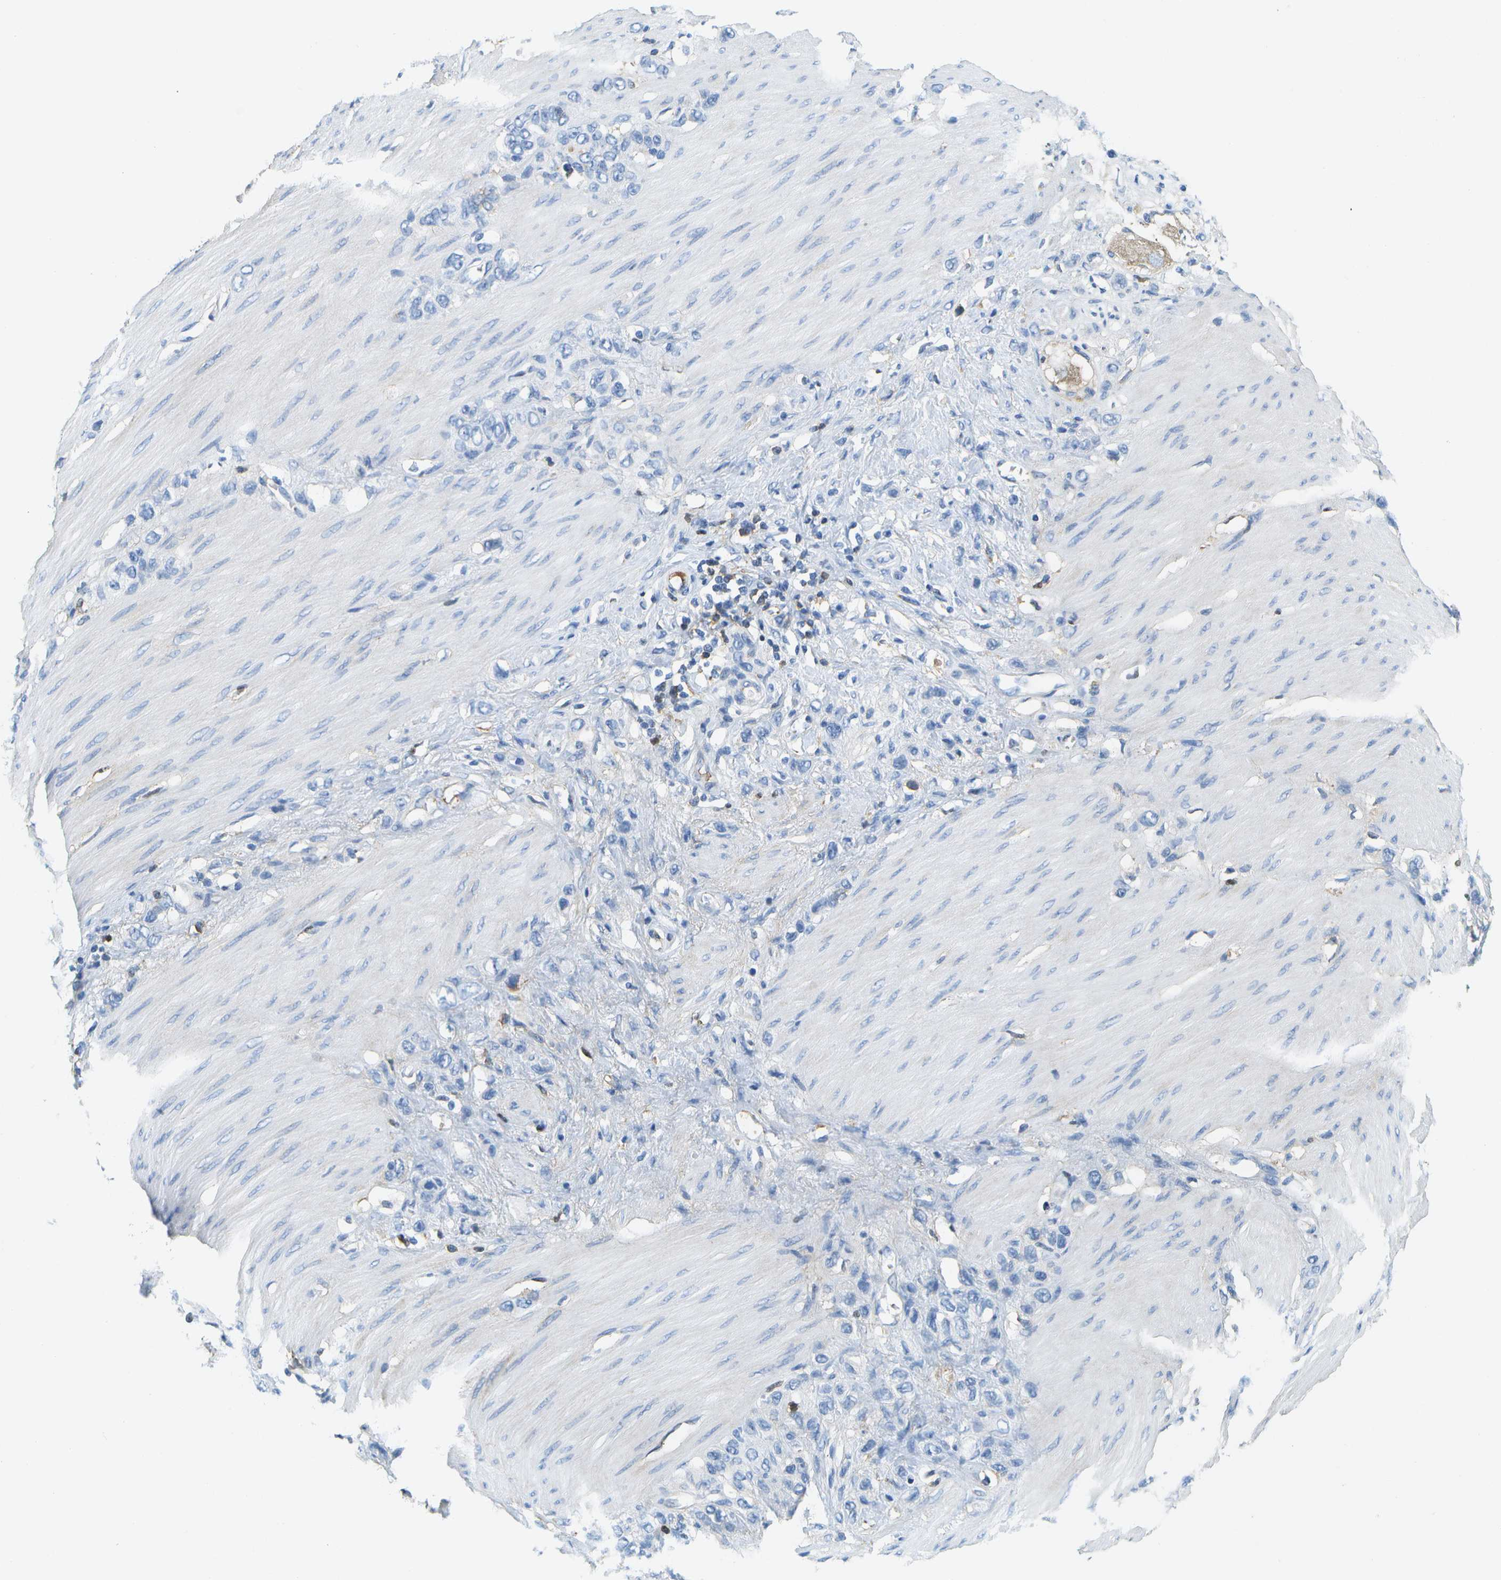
{"staining": {"intensity": "negative", "quantity": "none", "location": "none"}, "tissue": "stomach cancer", "cell_type": "Tumor cells", "image_type": "cancer", "snomed": [{"axis": "morphology", "description": "Adenocarcinoma, NOS"}, {"axis": "morphology", "description": "Adenocarcinoma, High grade"}, {"axis": "topography", "description": "Stomach, upper"}, {"axis": "topography", "description": "Stomach, lower"}], "caption": "The micrograph demonstrates no significant expression in tumor cells of adenocarcinoma (stomach).", "gene": "SERPINA1", "patient": {"sex": "female", "age": 65}}